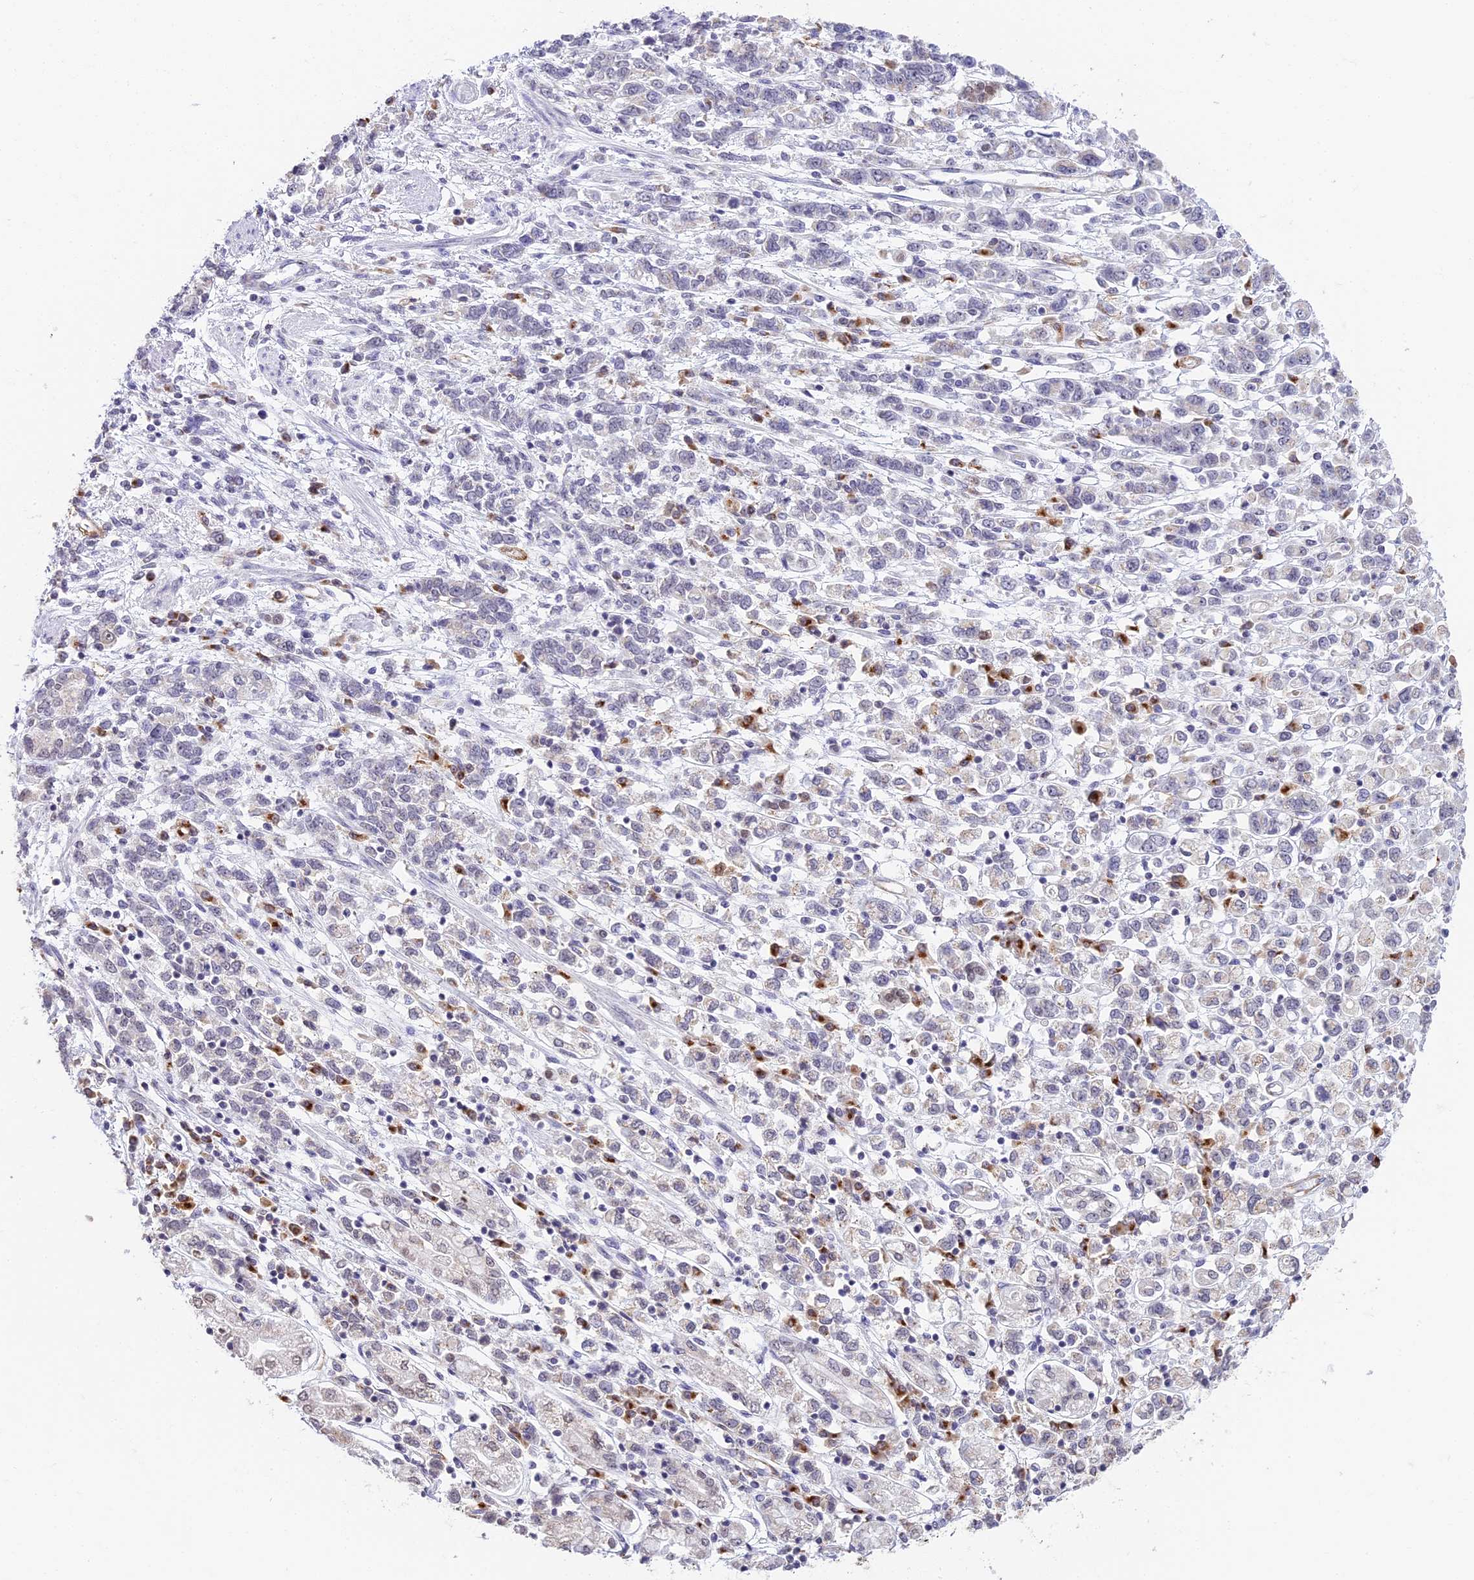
{"staining": {"intensity": "negative", "quantity": "none", "location": "none"}, "tissue": "stomach cancer", "cell_type": "Tumor cells", "image_type": "cancer", "snomed": [{"axis": "morphology", "description": "Adenocarcinoma, NOS"}, {"axis": "topography", "description": "Stomach"}], "caption": "Tumor cells show no significant protein staining in adenocarcinoma (stomach).", "gene": "HEATR5B", "patient": {"sex": "female", "age": 76}}